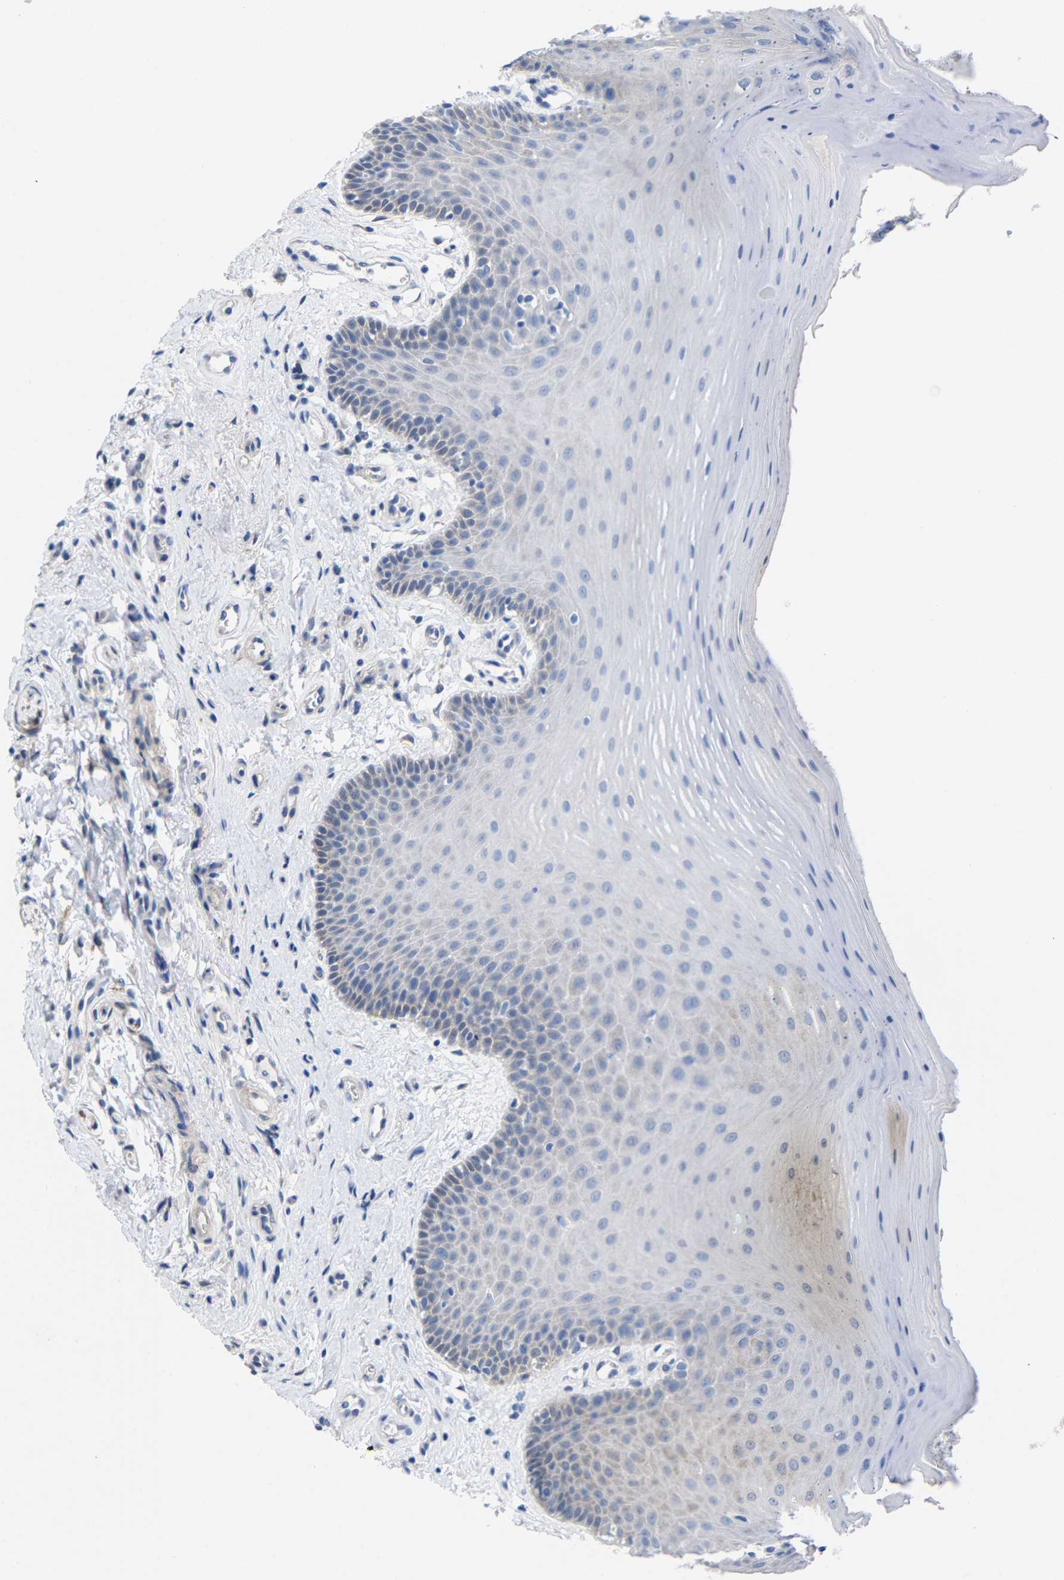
{"staining": {"intensity": "negative", "quantity": "none", "location": "none"}, "tissue": "oral mucosa", "cell_type": "Squamous epithelial cells", "image_type": "normal", "snomed": [{"axis": "morphology", "description": "Normal tissue, NOS"}, {"axis": "topography", "description": "Skeletal muscle"}, {"axis": "topography", "description": "Oral tissue"}], "caption": "DAB (3,3'-diaminobenzidine) immunohistochemical staining of unremarkable human oral mucosa shows no significant positivity in squamous epithelial cells. (DAB immunohistochemistry visualized using brightfield microscopy, high magnification).", "gene": "PEBP1", "patient": {"sex": "male", "age": 58}}